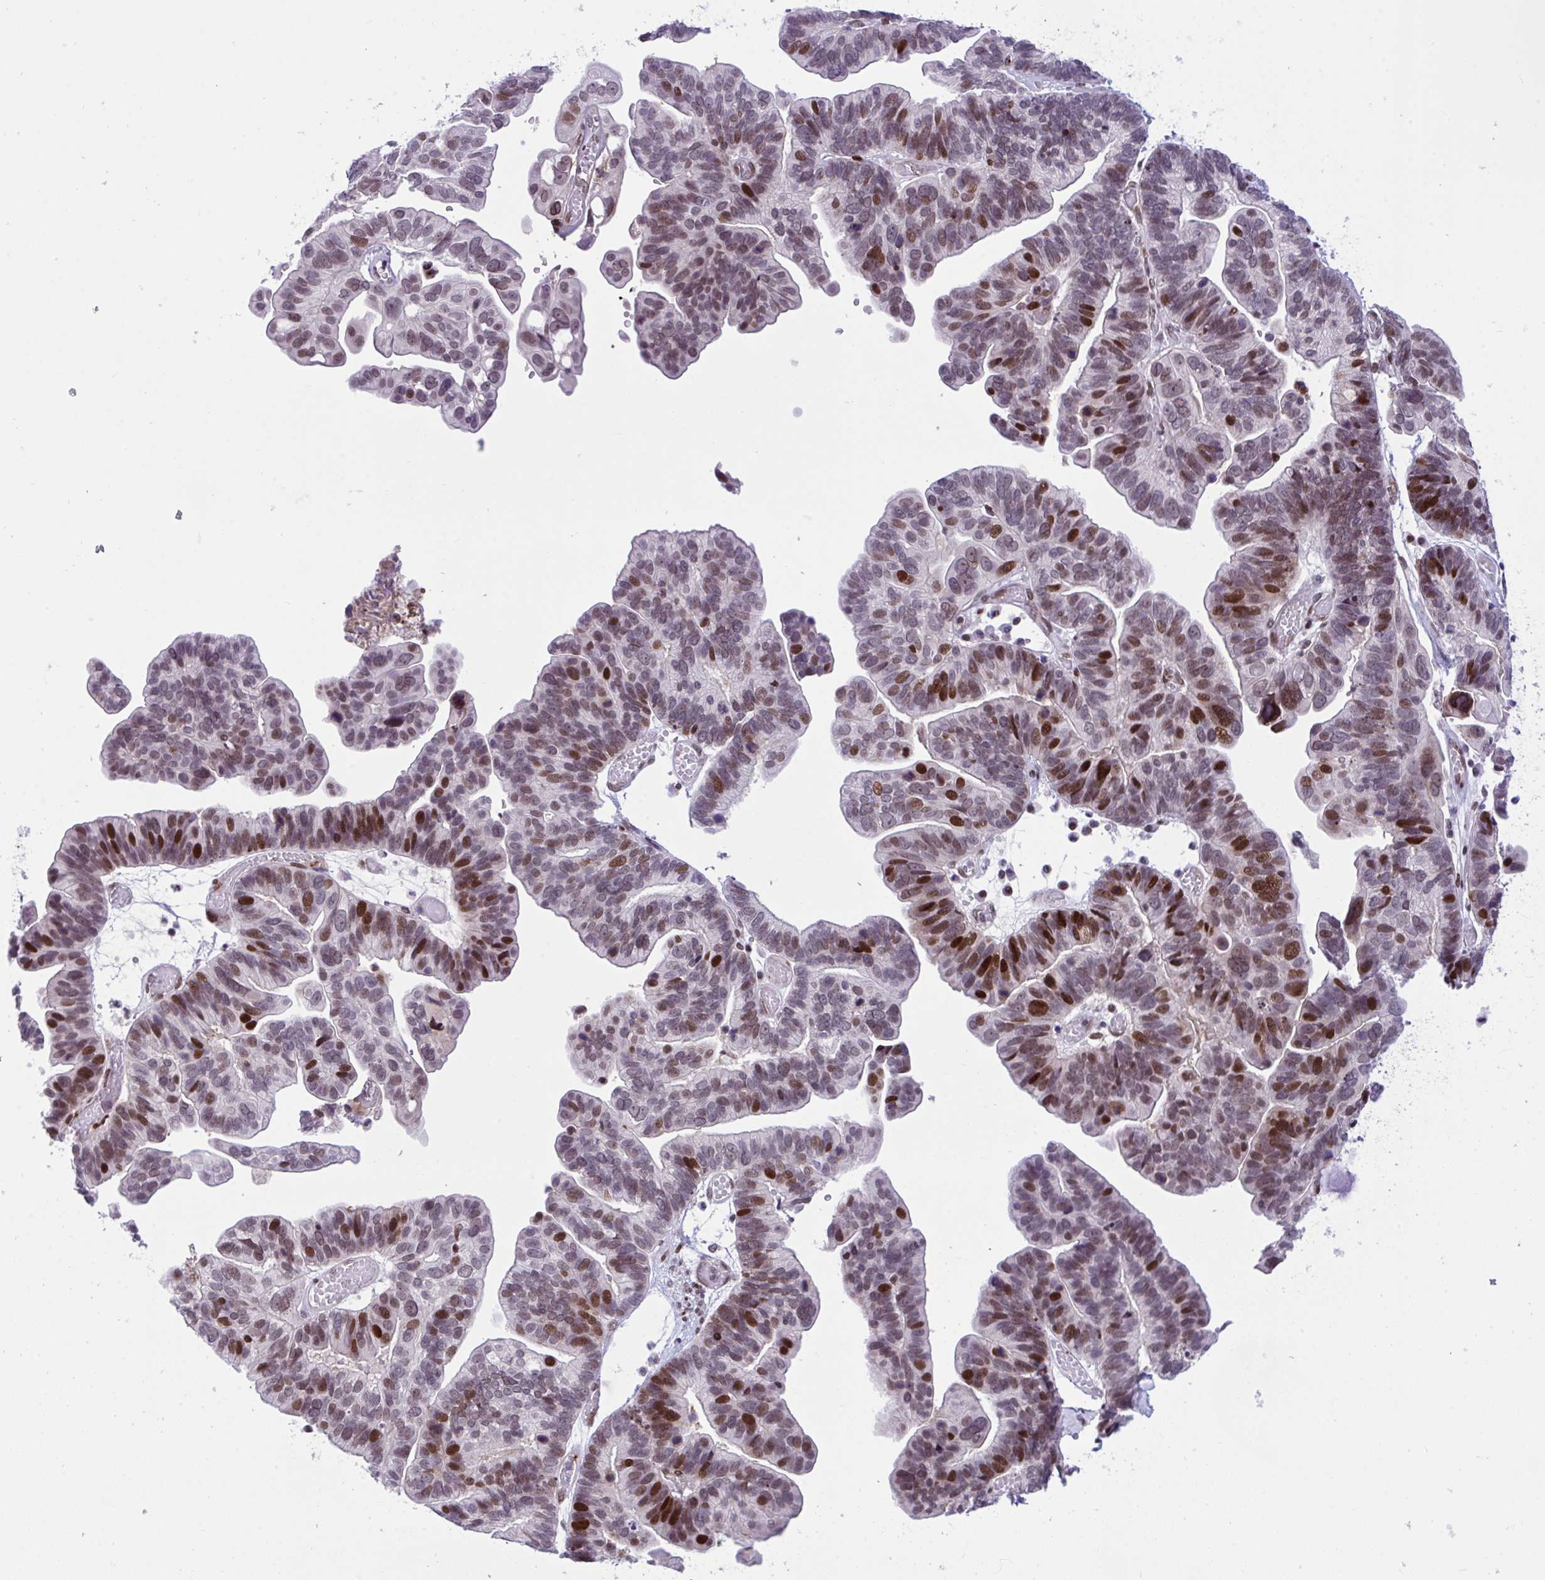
{"staining": {"intensity": "strong", "quantity": "25%-75%", "location": "nuclear"}, "tissue": "ovarian cancer", "cell_type": "Tumor cells", "image_type": "cancer", "snomed": [{"axis": "morphology", "description": "Cystadenocarcinoma, serous, NOS"}, {"axis": "topography", "description": "Ovary"}], "caption": "The histopathology image reveals immunohistochemical staining of ovarian cancer (serous cystadenocarcinoma). There is strong nuclear positivity is appreciated in about 25%-75% of tumor cells.", "gene": "ZFHX3", "patient": {"sex": "female", "age": 56}}